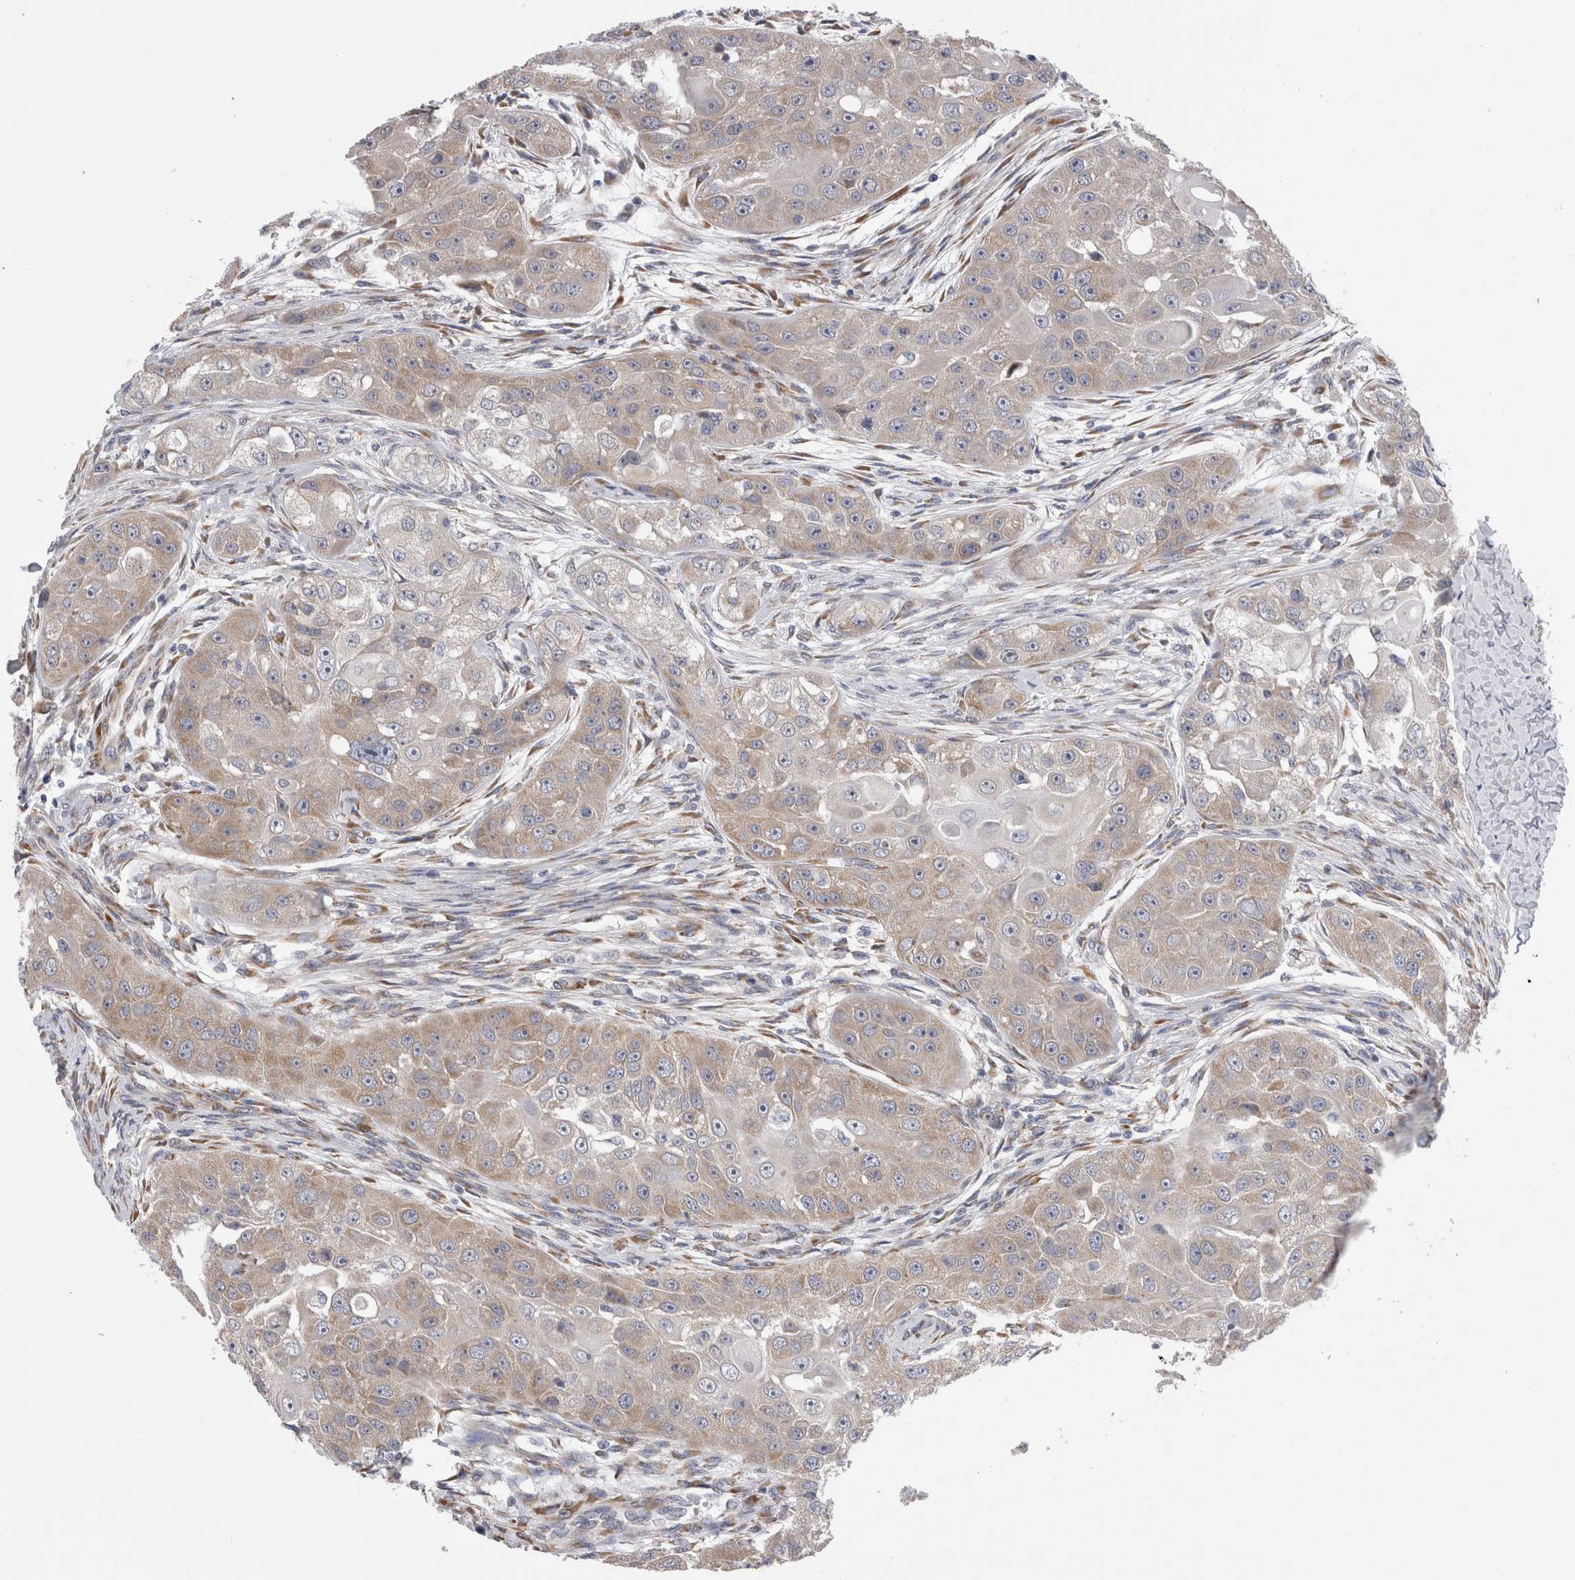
{"staining": {"intensity": "weak", "quantity": "<25%", "location": "cytoplasmic/membranous"}, "tissue": "head and neck cancer", "cell_type": "Tumor cells", "image_type": "cancer", "snomed": [{"axis": "morphology", "description": "Normal tissue, NOS"}, {"axis": "morphology", "description": "Squamous cell carcinoma, NOS"}, {"axis": "topography", "description": "Skeletal muscle"}, {"axis": "topography", "description": "Head-Neck"}], "caption": "This is an immunohistochemistry (IHC) histopathology image of squamous cell carcinoma (head and neck). There is no positivity in tumor cells.", "gene": "ARHGAP29", "patient": {"sex": "male", "age": 51}}